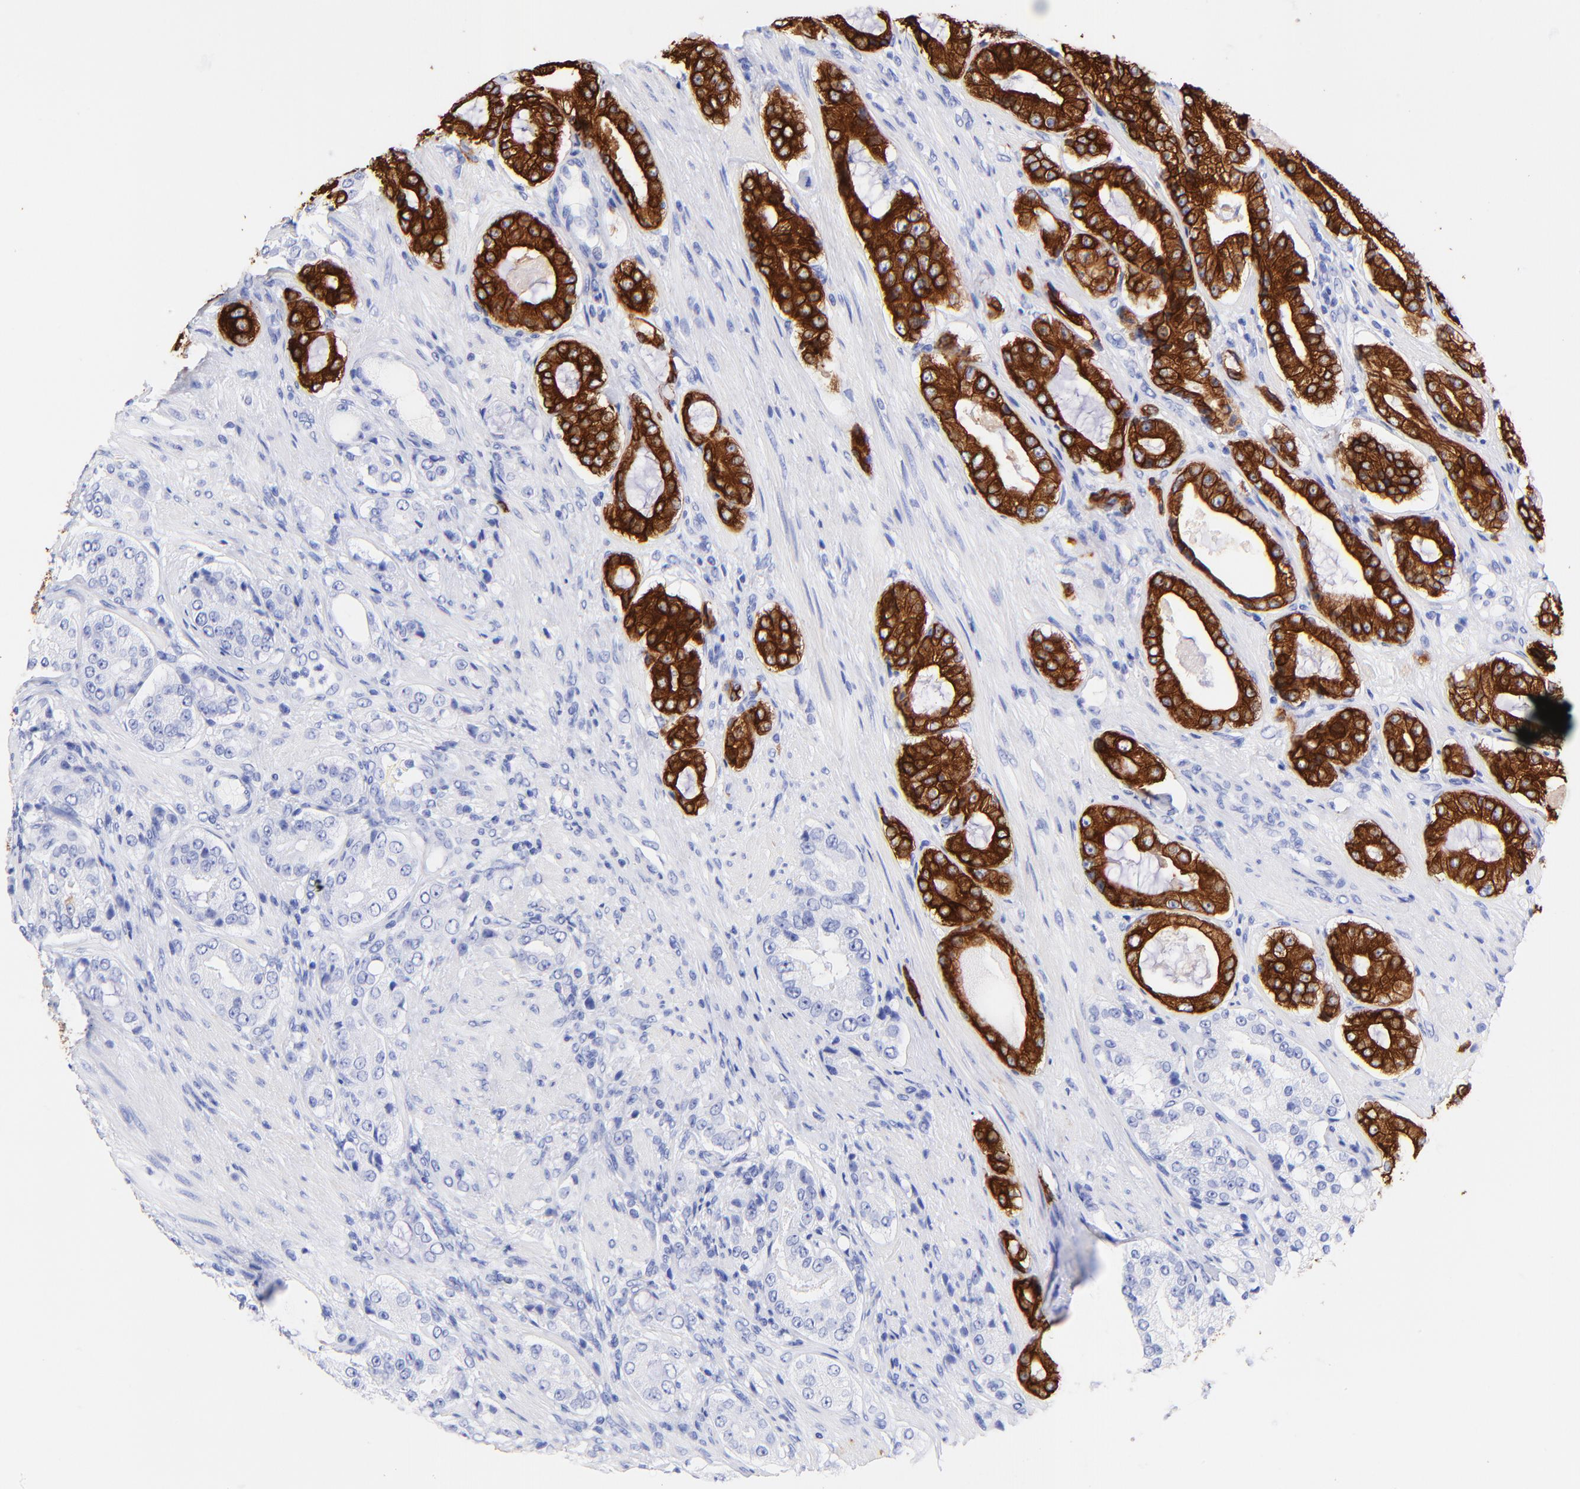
{"staining": {"intensity": "strong", "quantity": "25%-75%", "location": "cytoplasmic/membranous"}, "tissue": "prostate cancer", "cell_type": "Tumor cells", "image_type": "cancer", "snomed": [{"axis": "morphology", "description": "Adenocarcinoma, High grade"}, {"axis": "topography", "description": "Prostate"}], "caption": "Prostate cancer (adenocarcinoma (high-grade)) stained with a protein marker demonstrates strong staining in tumor cells.", "gene": "KRT19", "patient": {"sex": "male", "age": 72}}